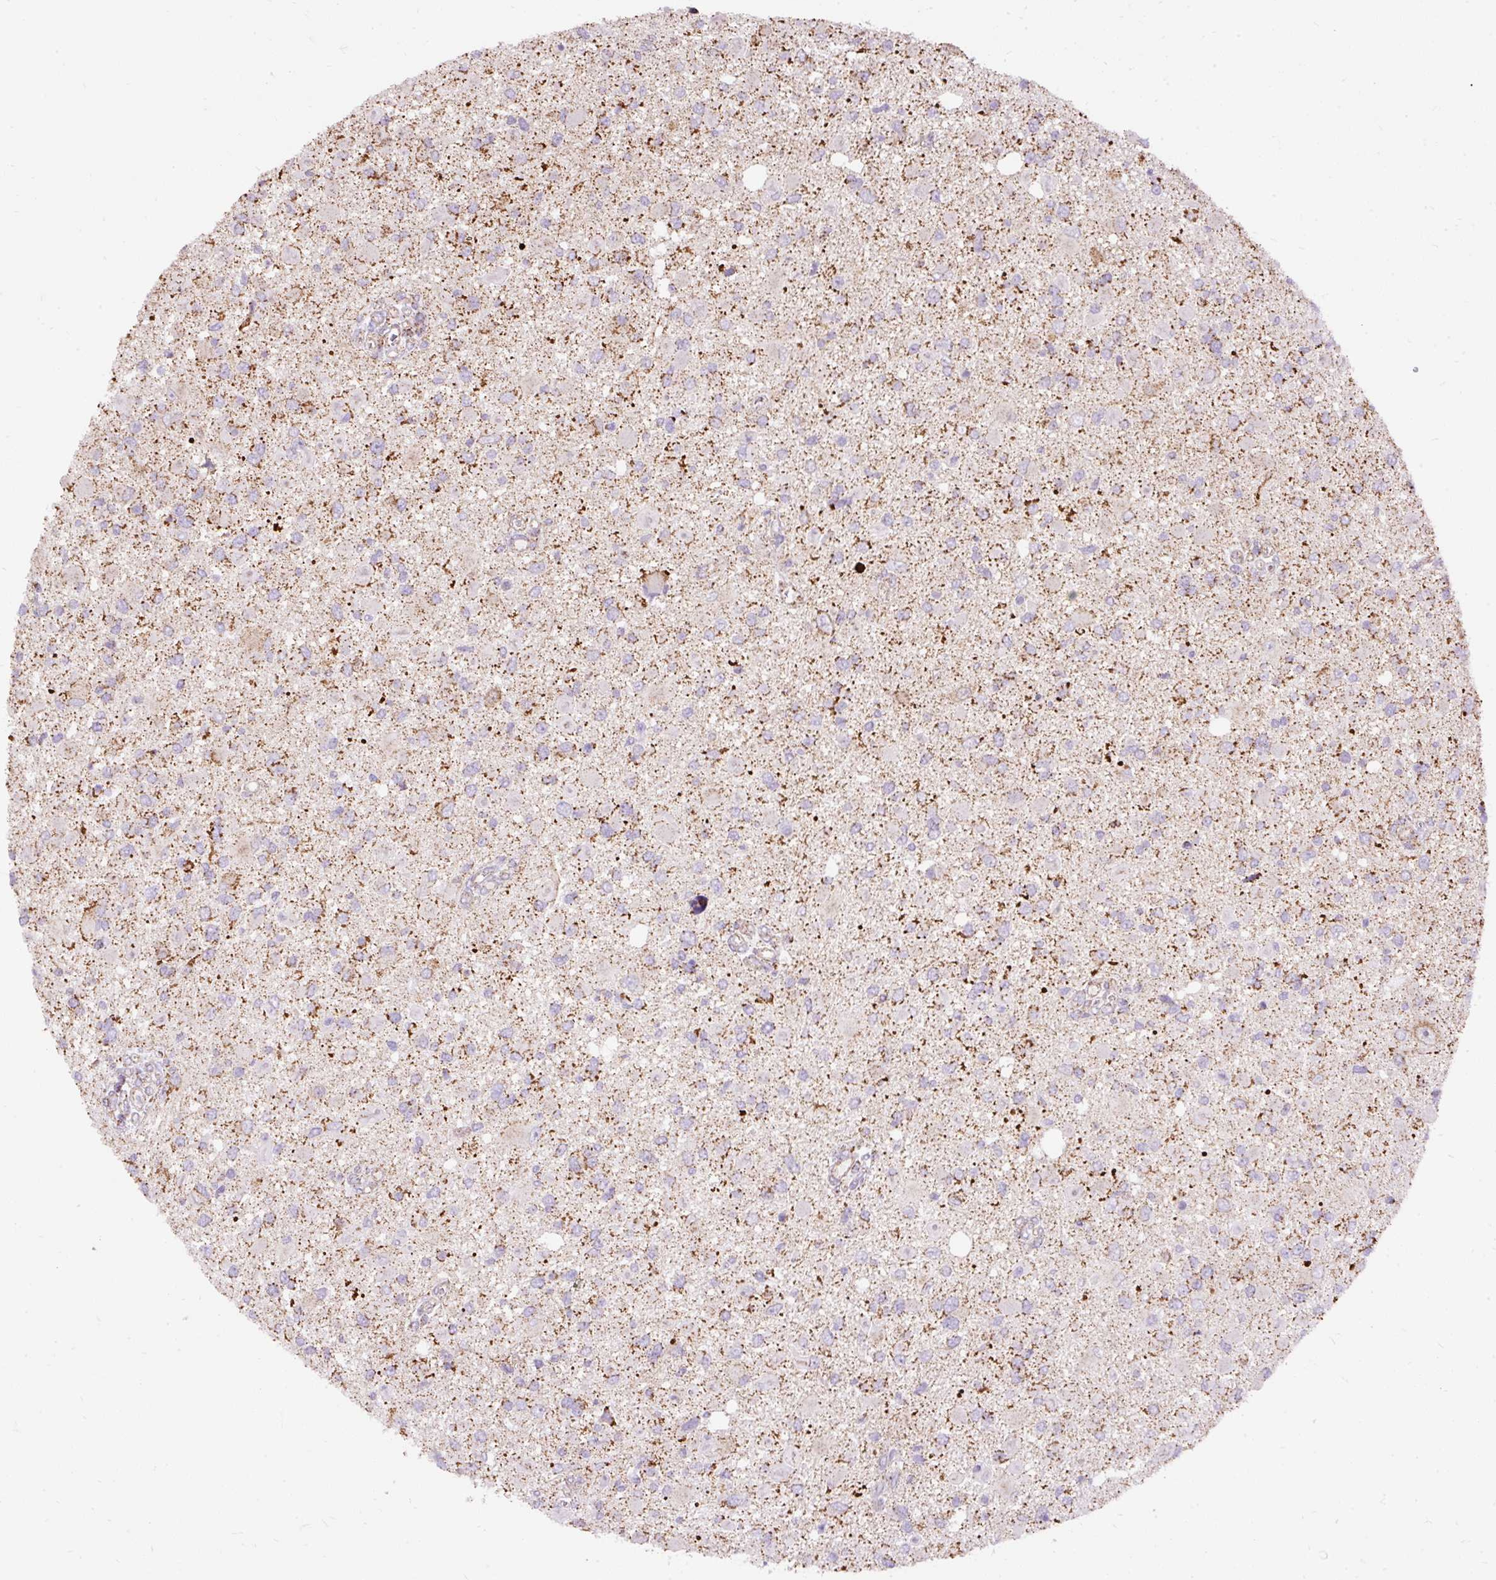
{"staining": {"intensity": "moderate", "quantity": "<25%", "location": "cytoplasmic/membranous"}, "tissue": "glioma", "cell_type": "Tumor cells", "image_type": "cancer", "snomed": [{"axis": "morphology", "description": "Glioma, malignant, High grade"}, {"axis": "topography", "description": "Brain"}], "caption": "Protein expression analysis of glioma reveals moderate cytoplasmic/membranous staining in approximately <25% of tumor cells.", "gene": "CEP290", "patient": {"sex": "male", "age": 53}}